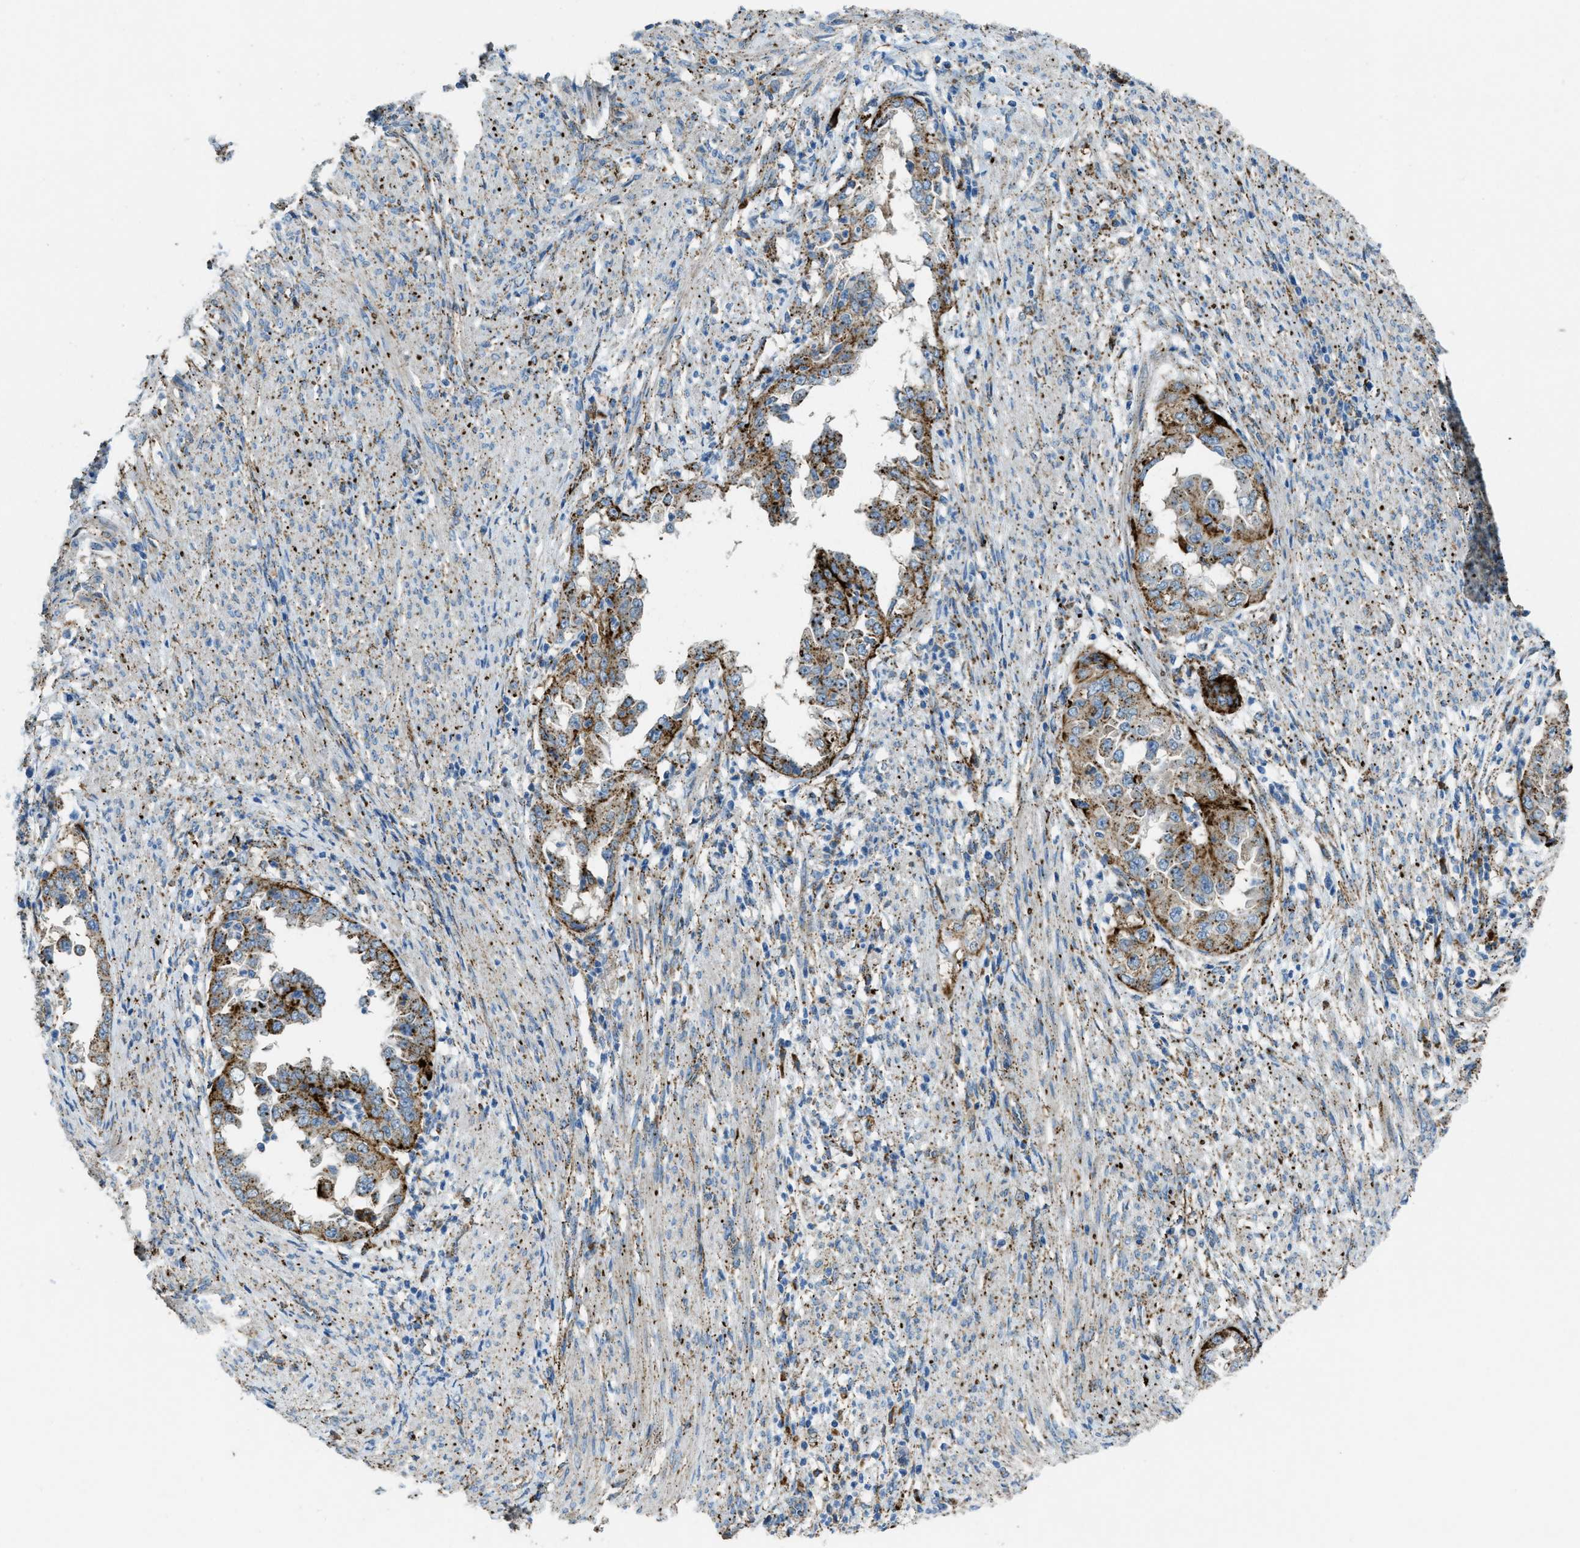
{"staining": {"intensity": "strong", "quantity": ">75%", "location": "cytoplasmic/membranous"}, "tissue": "endometrial cancer", "cell_type": "Tumor cells", "image_type": "cancer", "snomed": [{"axis": "morphology", "description": "Adenocarcinoma, NOS"}, {"axis": "topography", "description": "Endometrium"}], "caption": "About >75% of tumor cells in human endometrial cancer show strong cytoplasmic/membranous protein expression as visualized by brown immunohistochemical staining.", "gene": "SCARB2", "patient": {"sex": "female", "age": 85}}